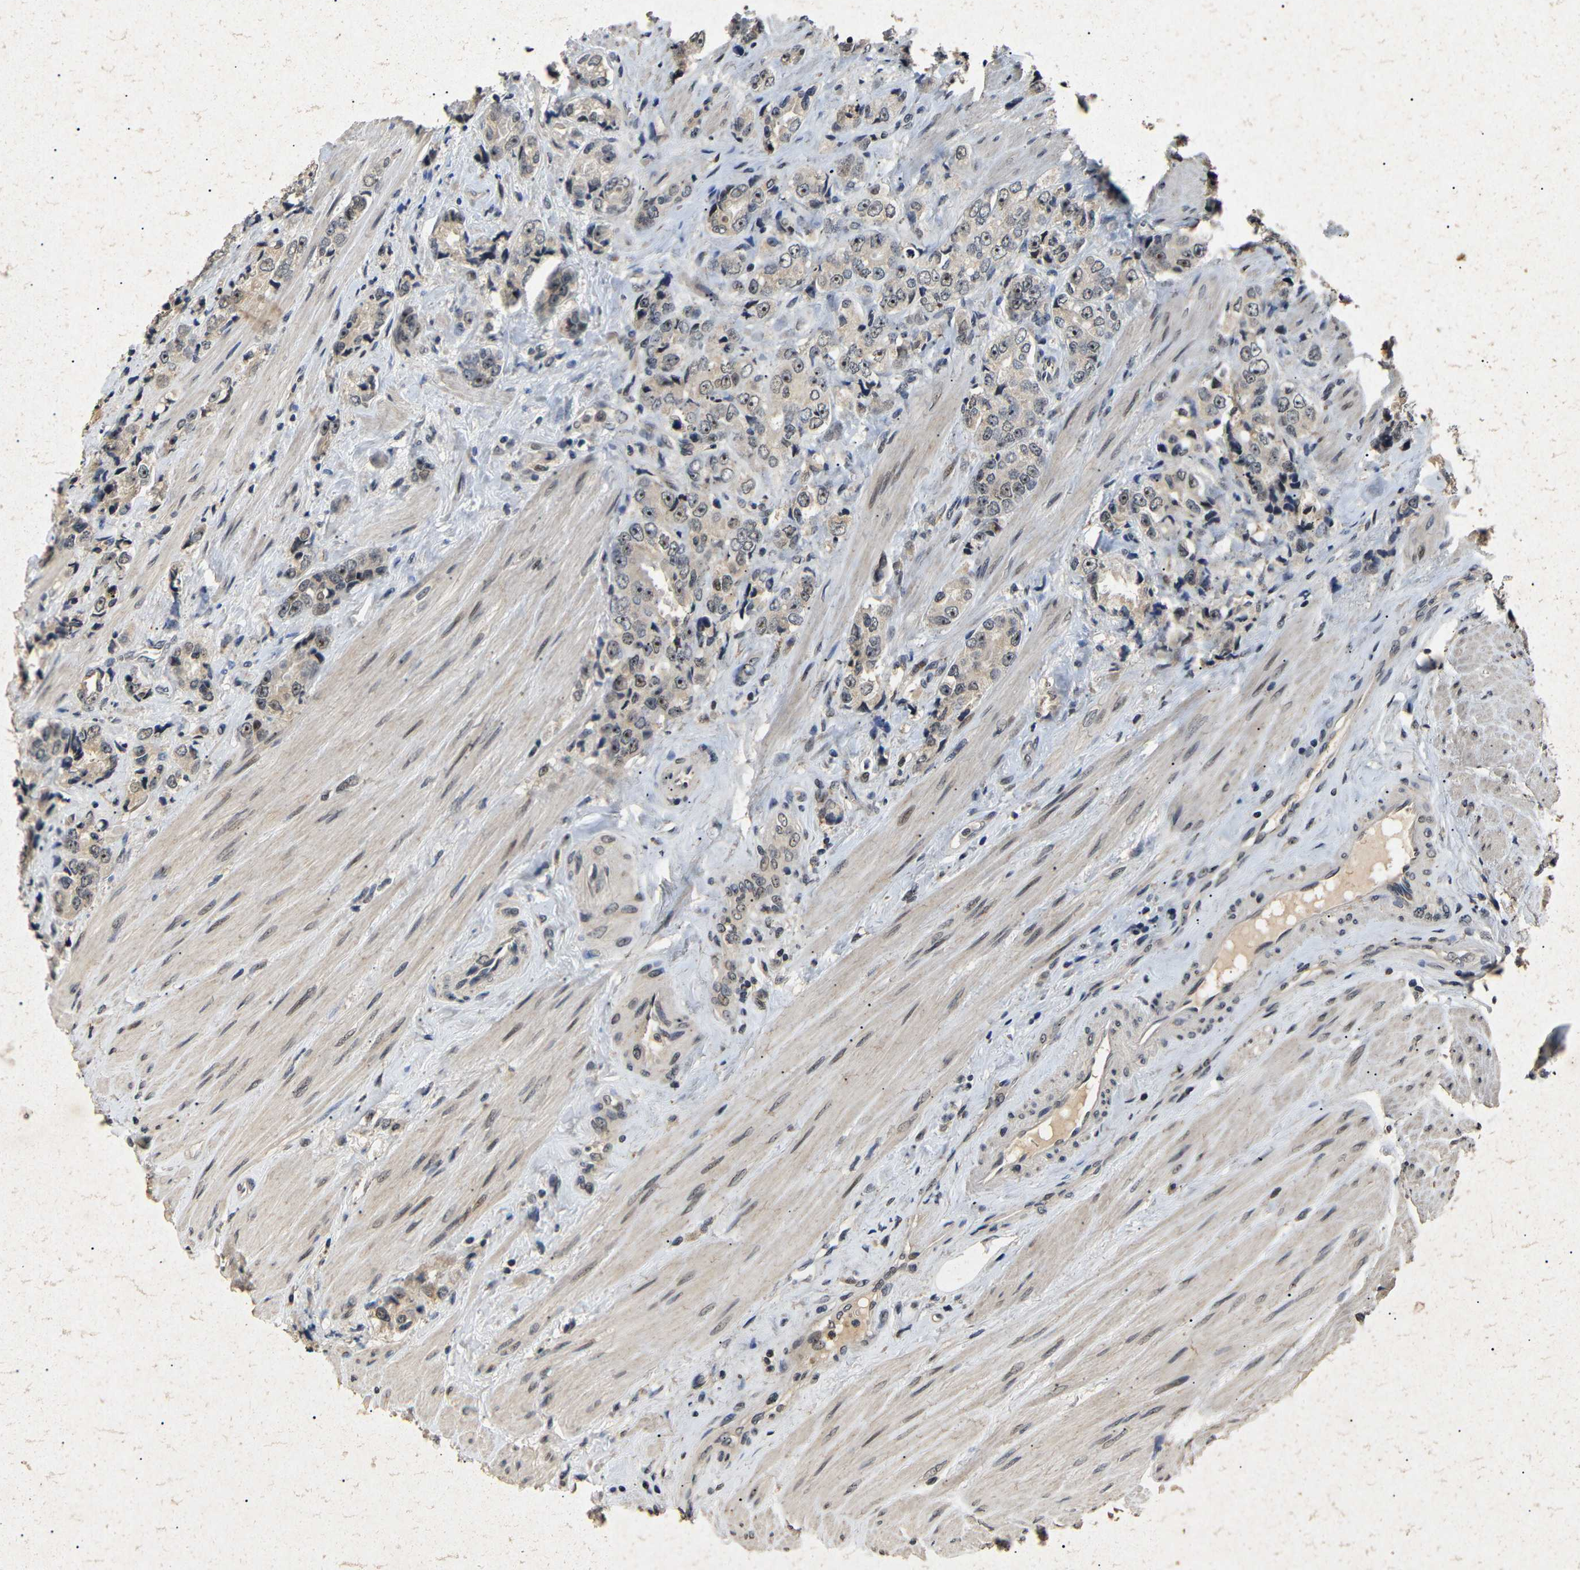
{"staining": {"intensity": "moderate", "quantity": "25%-75%", "location": "nuclear"}, "tissue": "prostate cancer", "cell_type": "Tumor cells", "image_type": "cancer", "snomed": [{"axis": "morphology", "description": "Adenocarcinoma, High grade"}, {"axis": "topography", "description": "Prostate"}], "caption": "The immunohistochemical stain highlights moderate nuclear staining in tumor cells of prostate adenocarcinoma (high-grade) tissue.", "gene": "PARN", "patient": {"sex": "male", "age": 61}}